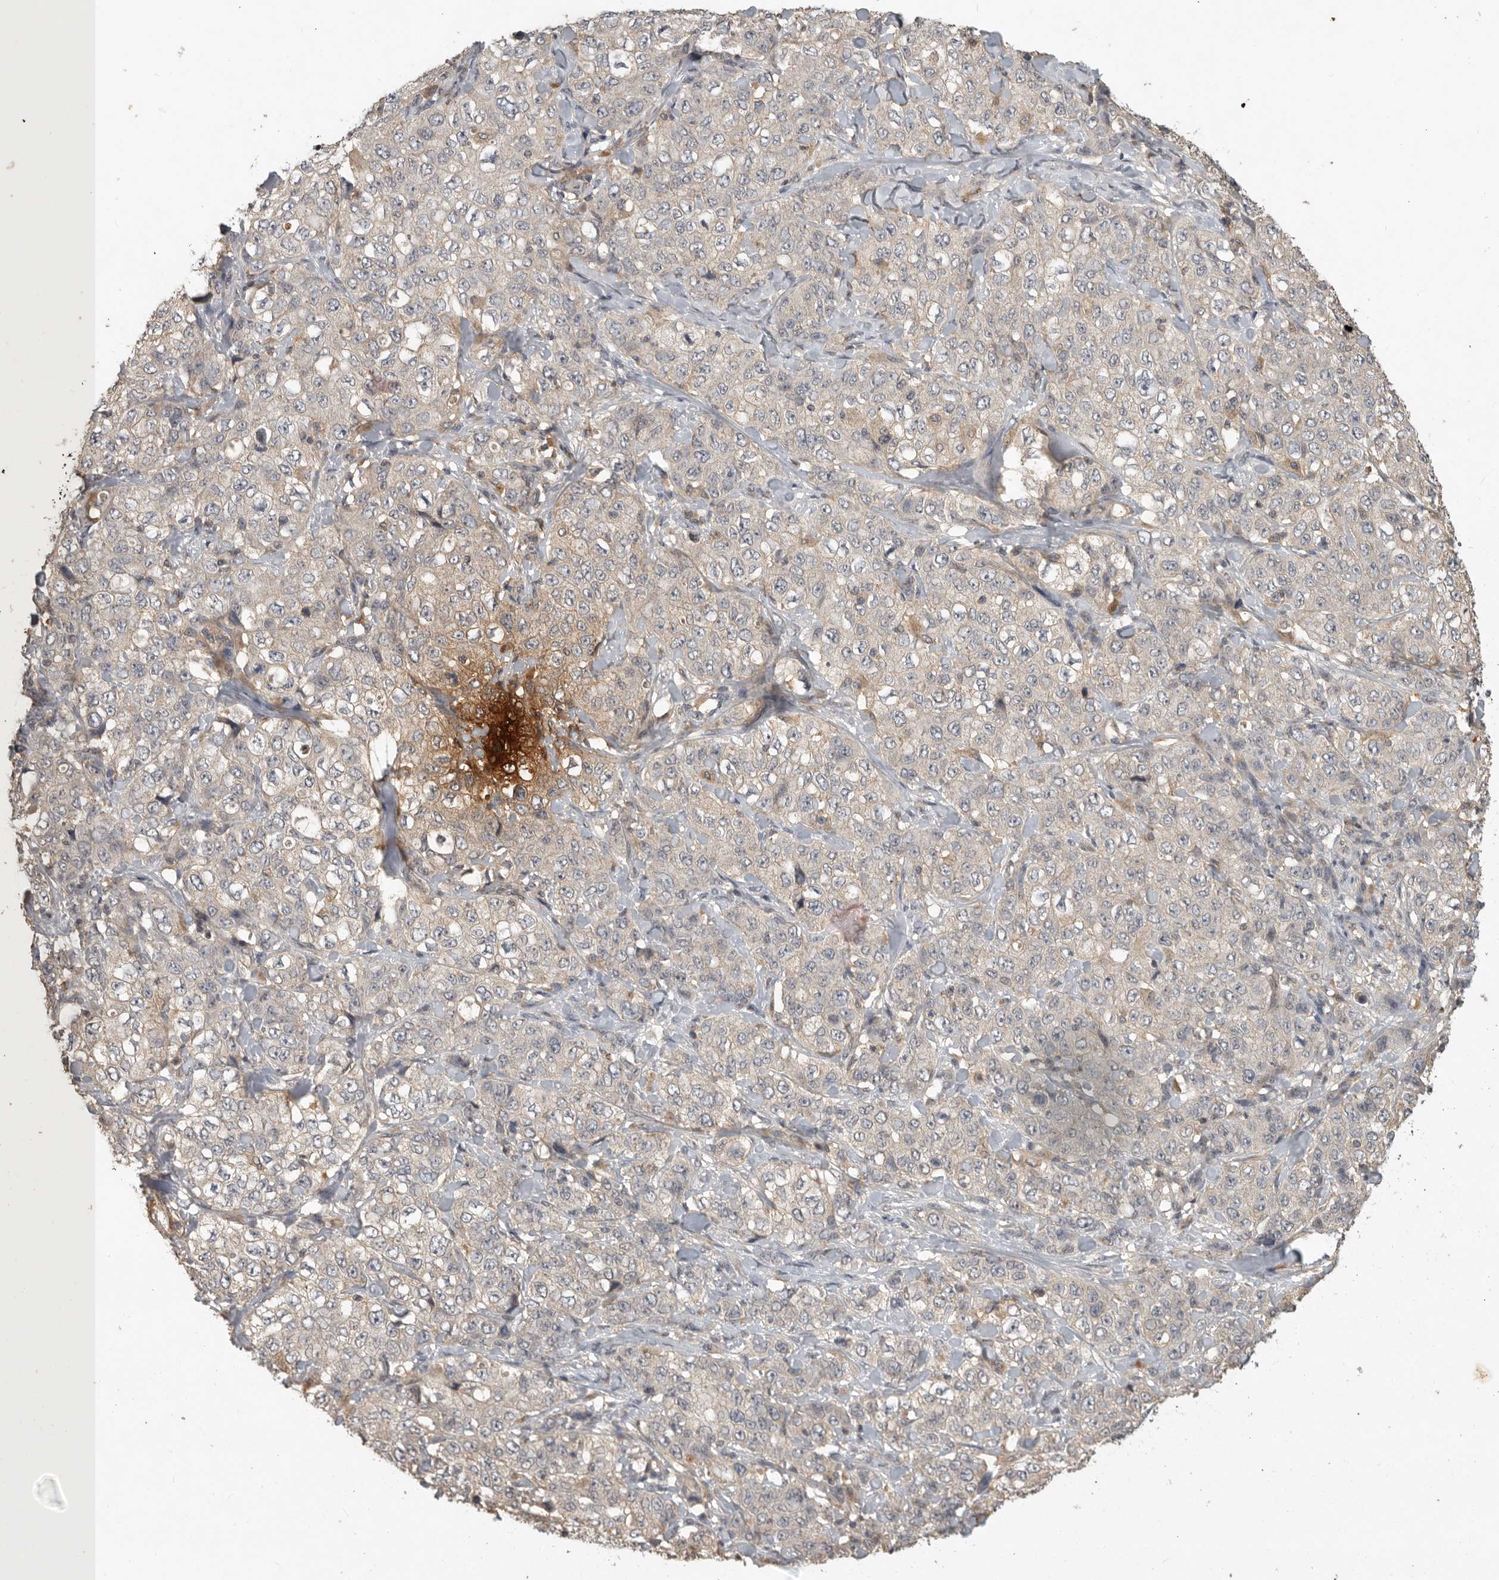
{"staining": {"intensity": "weak", "quantity": "<25%", "location": "cytoplasmic/membranous"}, "tissue": "stomach cancer", "cell_type": "Tumor cells", "image_type": "cancer", "snomed": [{"axis": "morphology", "description": "Adenocarcinoma, NOS"}, {"axis": "topography", "description": "Stomach"}], "caption": "The immunohistochemistry micrograph has no significant staining in tumor cells of stomach adenocarcinoma tissue. (DAB immunohistochemistry (IHC), high magnification).", "gene": "ADAMTS4", "patient": {"sex": "male", "age": 48}}